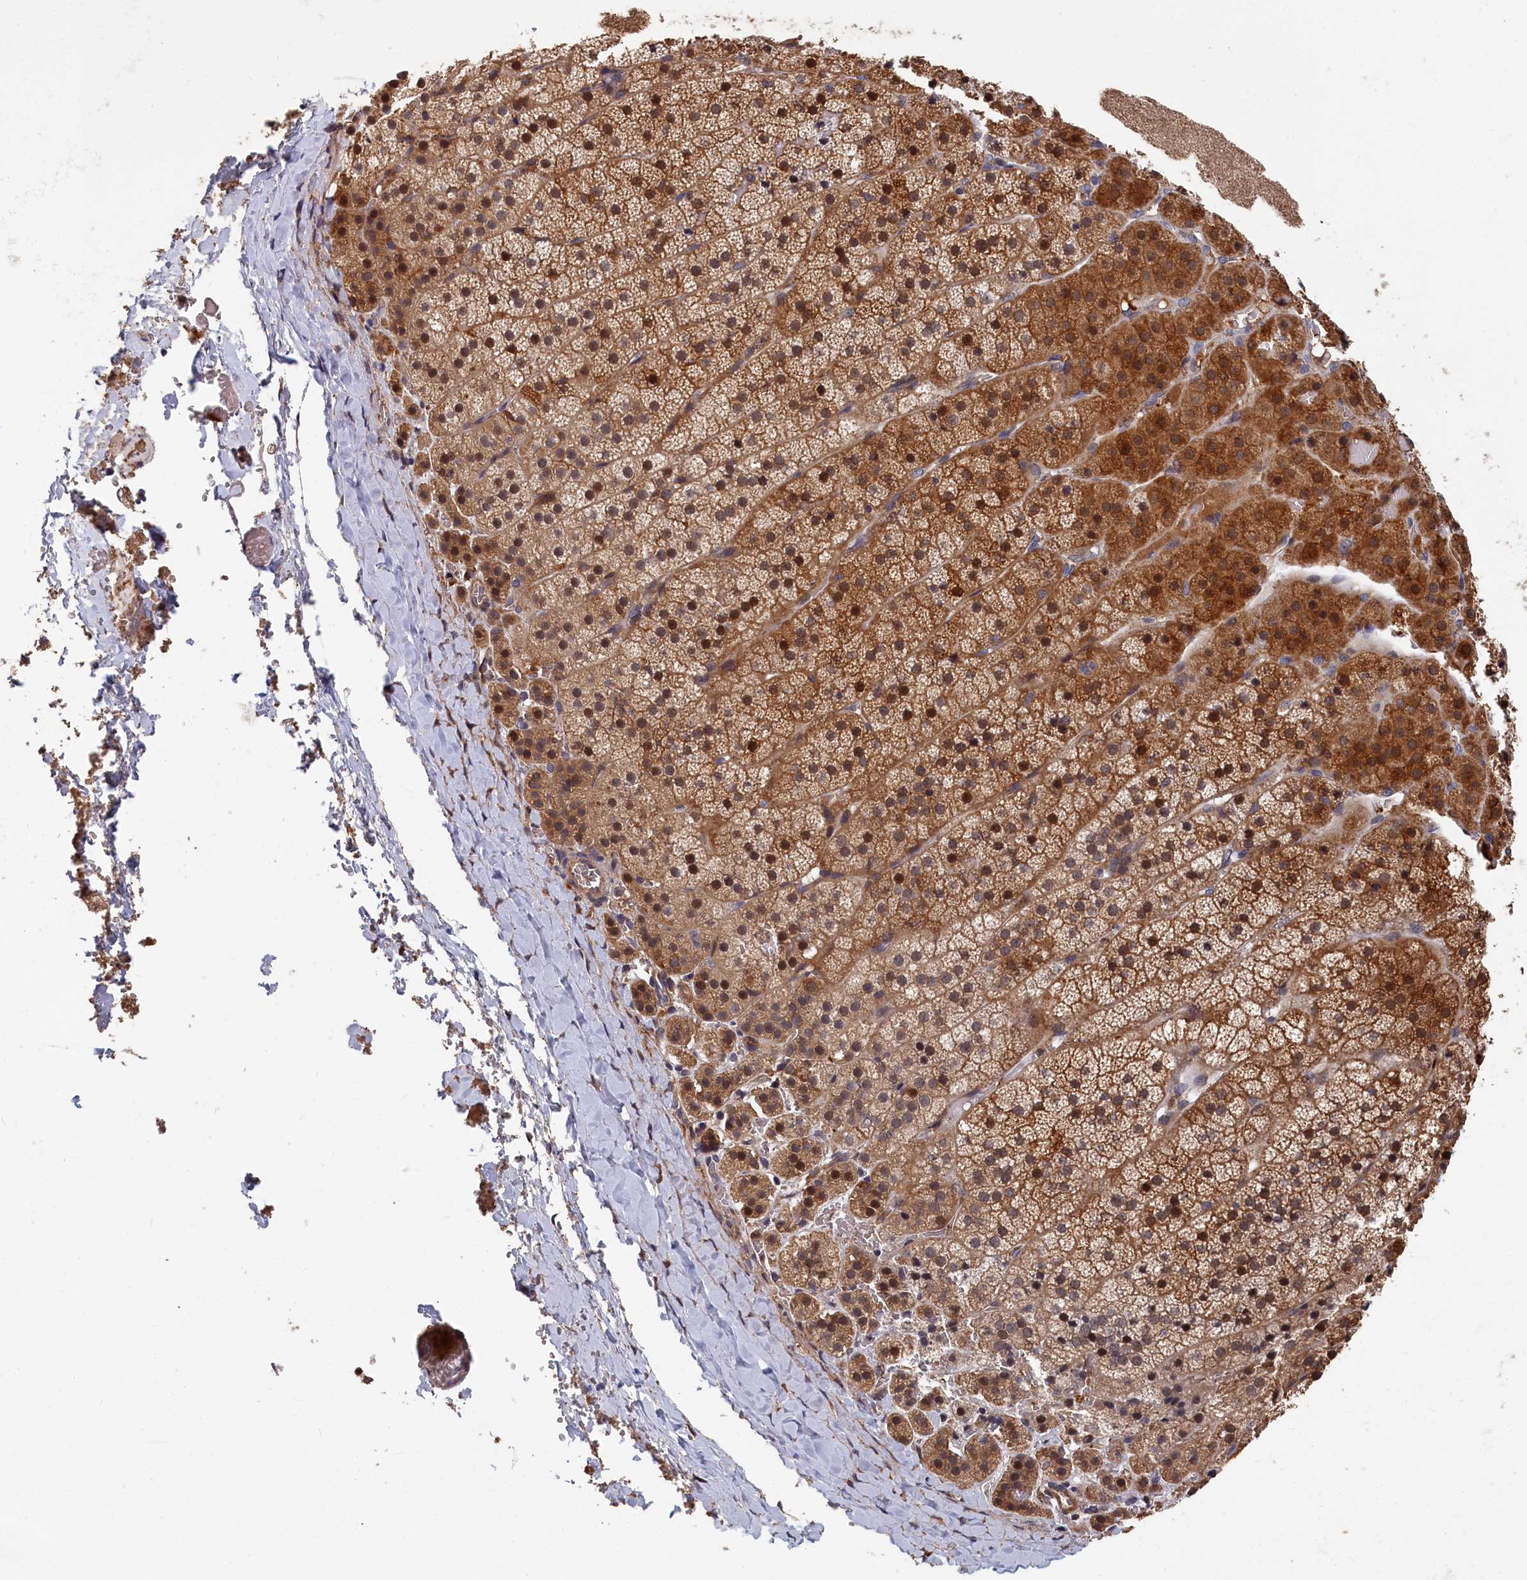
{"staining": {"intensity": "moderate", "quantity": "25%-75%", "location": "cytoplasmic/membranous,nuclear"}, "tissue": "adrenal gland", "cell_type": "Glandular cells", "image_type": "normal", "snomed": [{"axis": "morphology", "description": "Normal tissue, NOS"}, {"axis": "topography", "description": "Adrenal gland"}], "caption": "Adrenal gland was stained to show a protein in brown. There is medium levels of moderate cytoplasmic/membranous,nuclear expression in about 25%-75% of glandular cells.", "gene": "RMI2", "patient": {"sex": "female", "age": 44}}